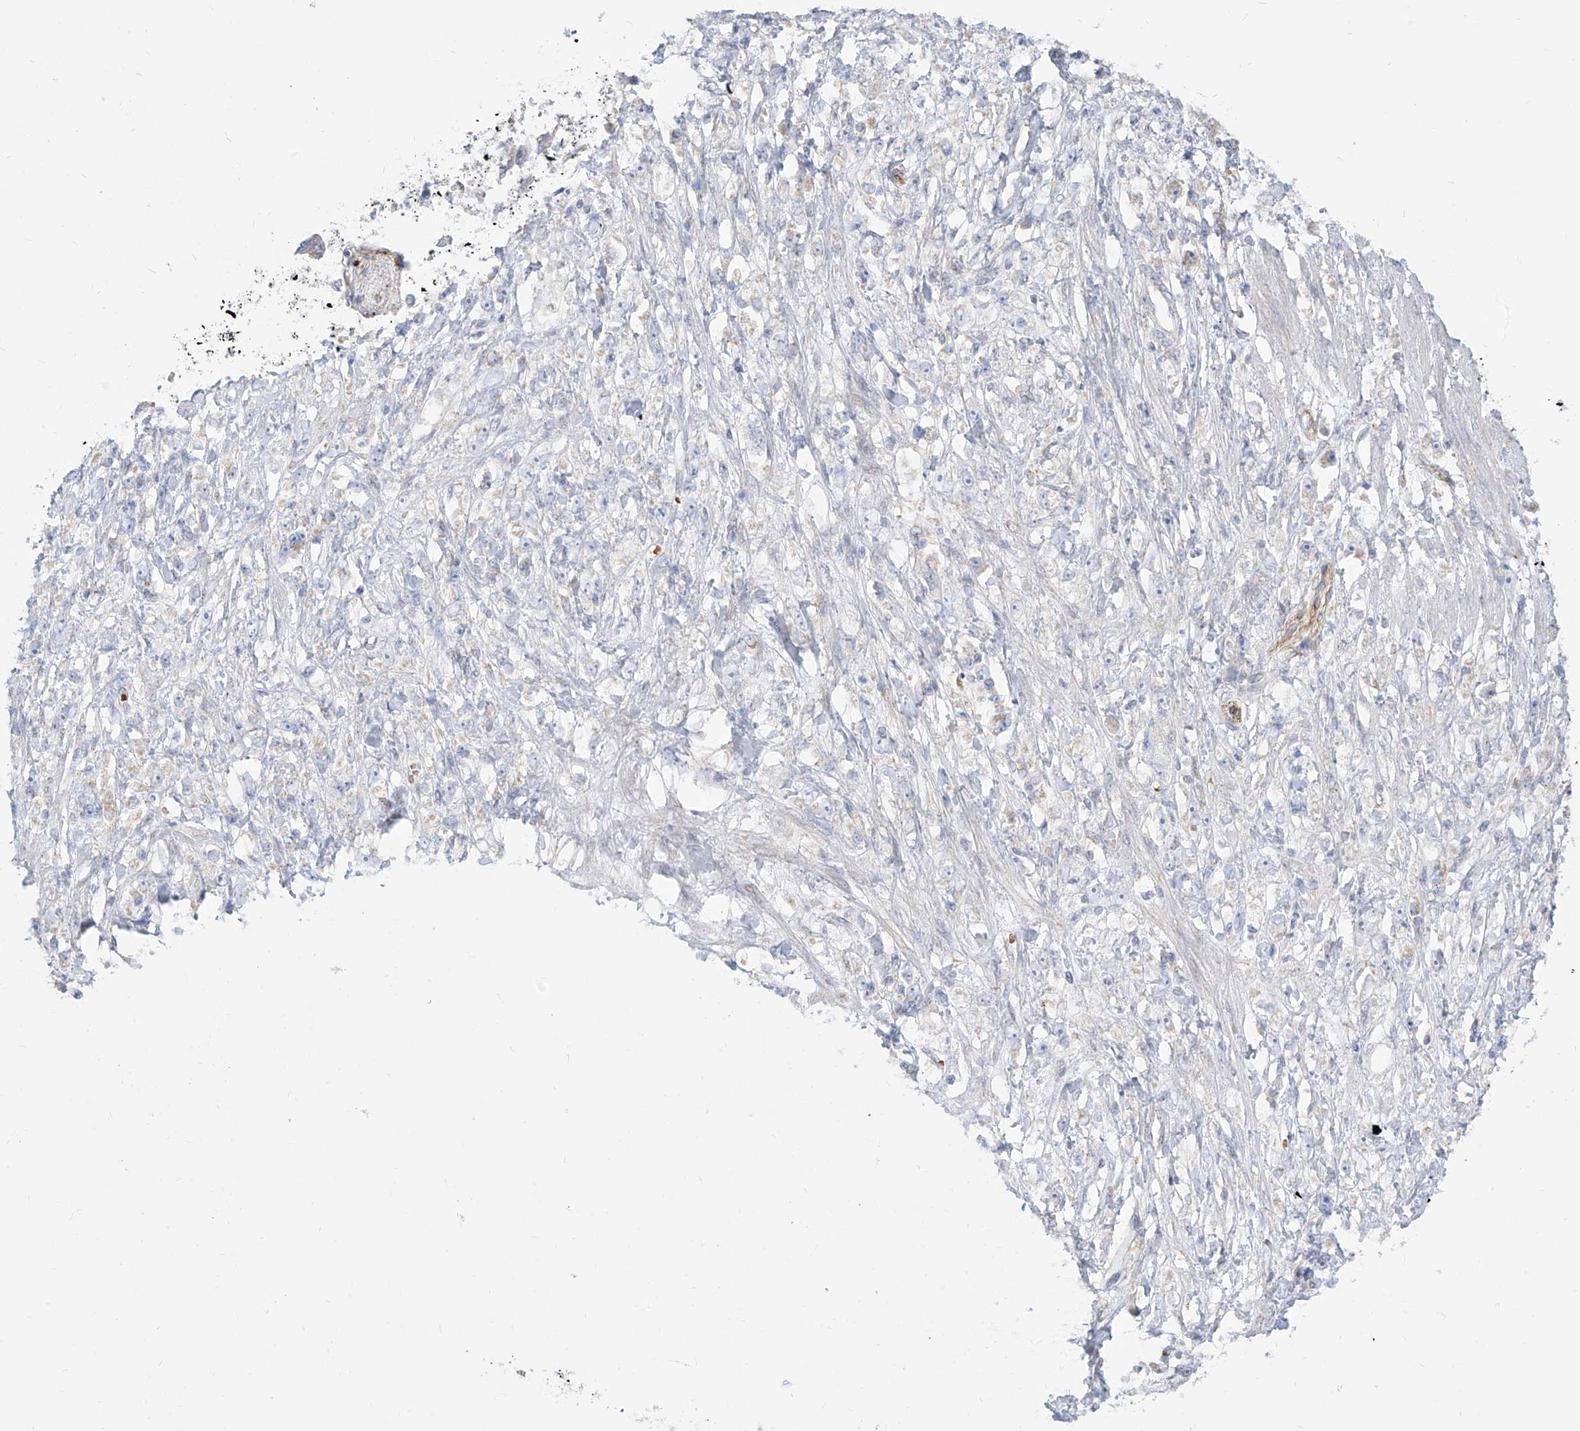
{"staining": {"intensity": "negative", "quantity": "none", "location": "none"}, "tissue": "stomach cancer", "cell_type": "Tumor cells", "image_type": "cancer", "snomed": [{"axis": "morphology", "description": "Adenocarcinoma, NOS"}, {"axis": "topography", "description": "Stomach"}], "caption": "Stomach cancer was stained to show a protein in brown. There is no significant expression in tumor cells. (DAB immunohistochemistry visualized using brightfield microscopy, high magnification).", "gene": "ARHGEF40", "patient": {"sex": "female", "age": 59}}